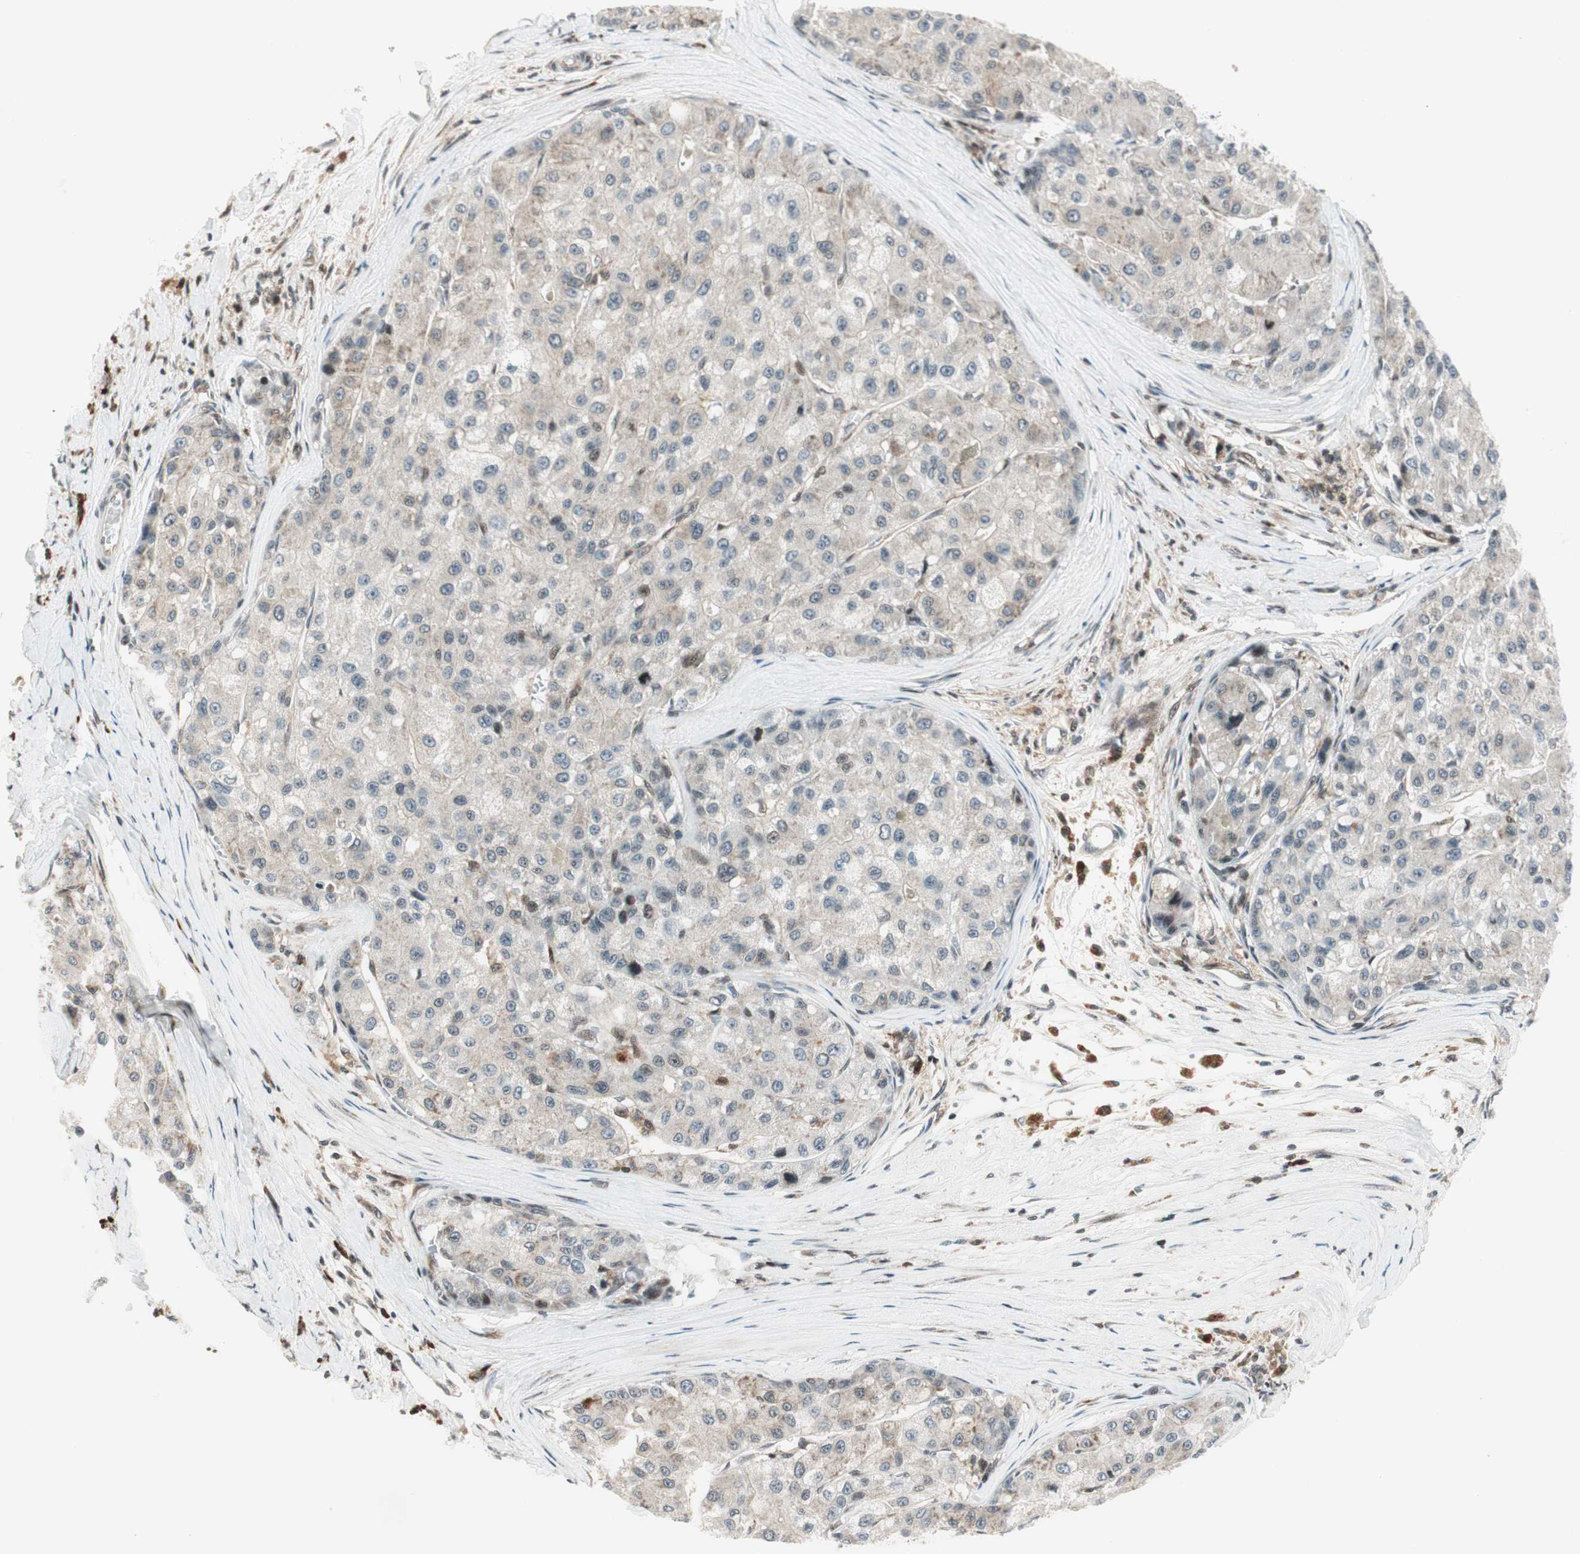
{"staining": {"intensity": "weak", "quantity": "25%-75%", "location": "cytoplasmic/membranous"}, "tissue": "liver cancer", "cell_type": "Tumor cells", "image_type": "cancer", "snomed": [{"axis": "morphology", "description": "Carcinoma, Hepatocellular, NOS"}, {"axis": "topography", "description": "Liver"}], "caption": "Immunohistochemistry micrograph of human liver cancer (hepatocellular carcinoma) stained for a protein (brown), which exhibits low levels of weak cytoplasmic/membranous expression in about 25%-75% of tumor cells.", "gene": "TPT1", "patient": {"sex": "male", "age": 80}}